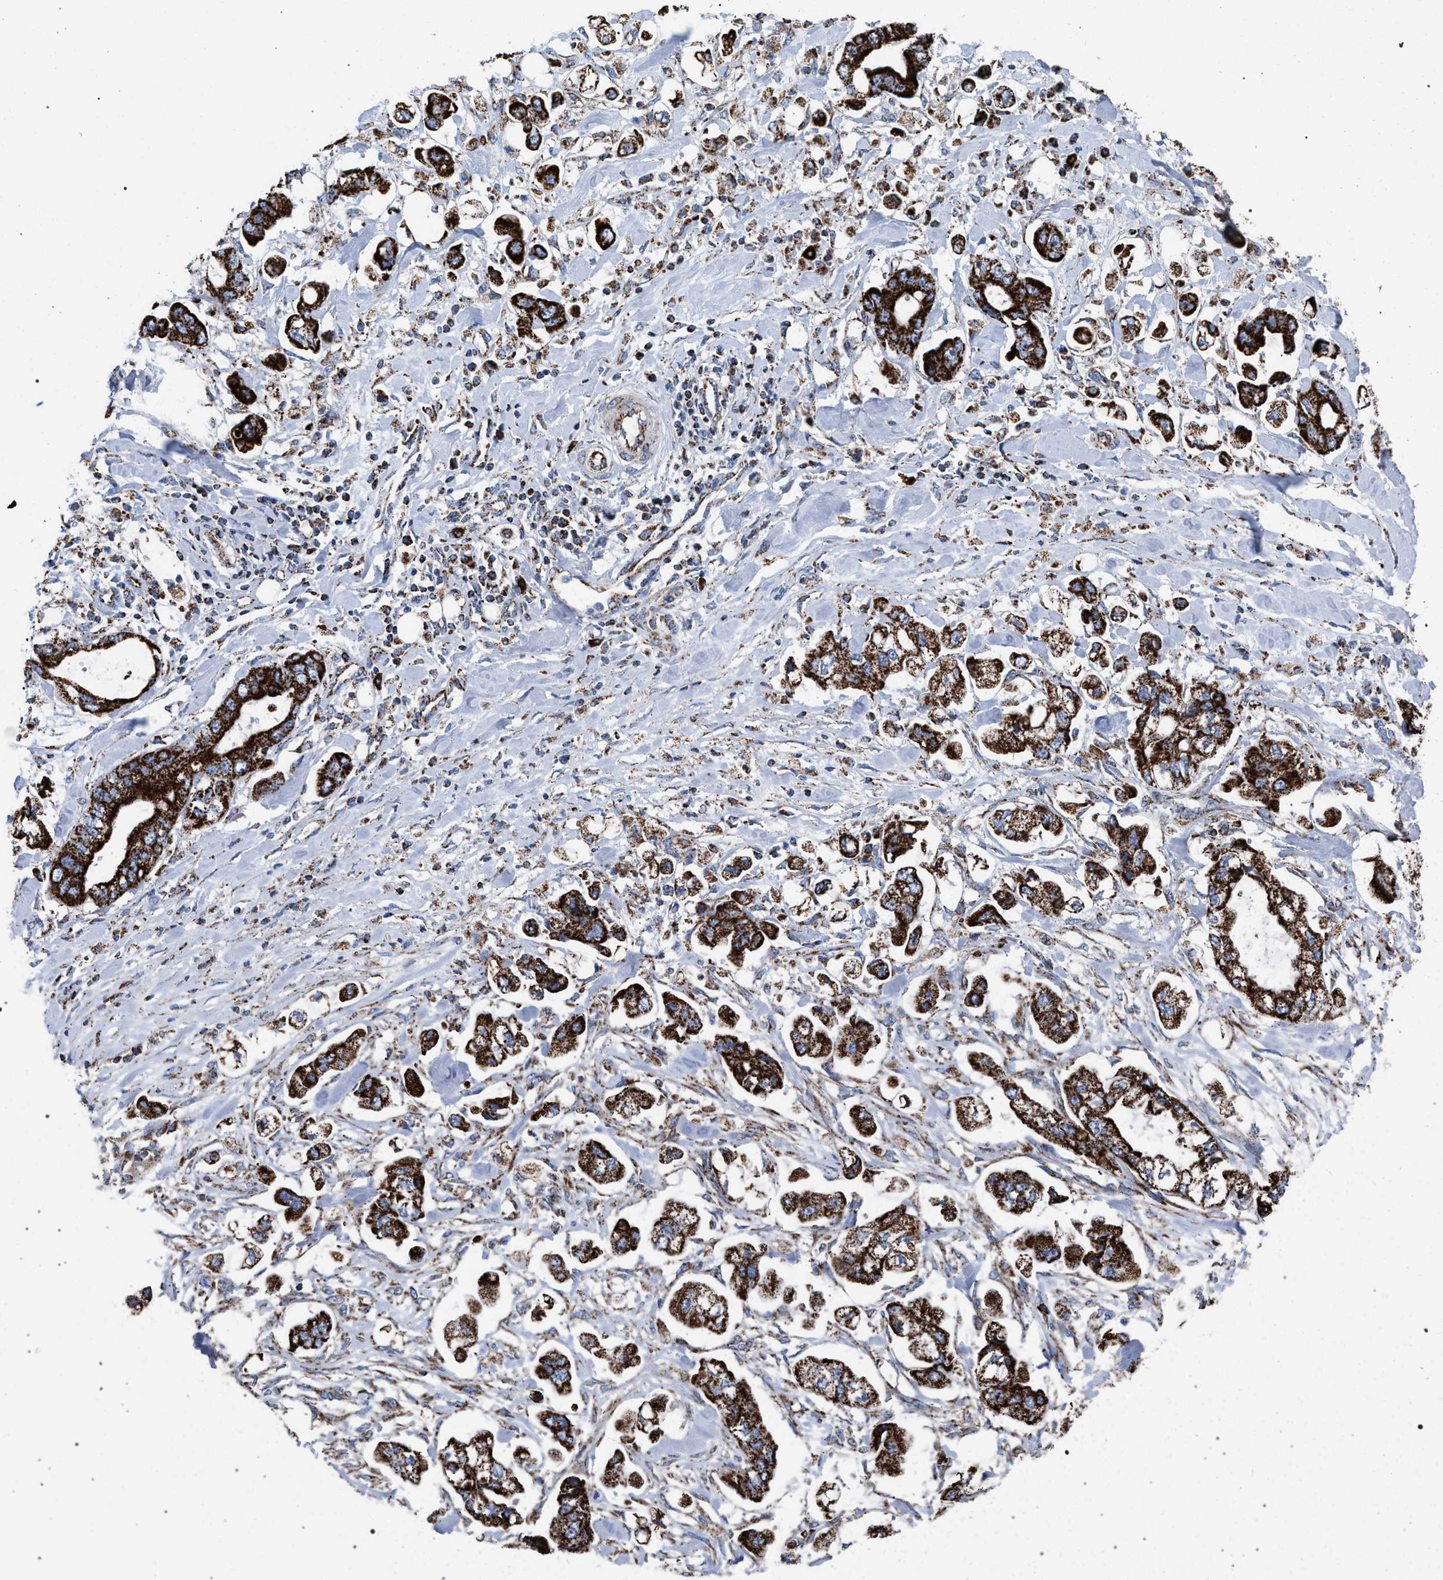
{"staining": {"intensity": "strong", "quantity": ">75%", "location": "cytoplasmic/membranous"}, "tissue": "stomach cancer", "cell_type": "Tumor cells", "image_type": "cancer", "snomed": [{"axis": "morphology", "description": "Normal tissue, NOS"}, {"axis": "morphology", "description": "Adenocarcinoma, NOS"}, {"axis": "topography", "description": "Stomach"}], "caption": "This micrograph reveals immunohistochemistry staining of human adenocarcinoma (stomach), with high strong cytoplasmic/membranous expression in about >75% of tumor cells.", "gene": "VPS13A", "patient": {"sex": "male", "age": 62}}